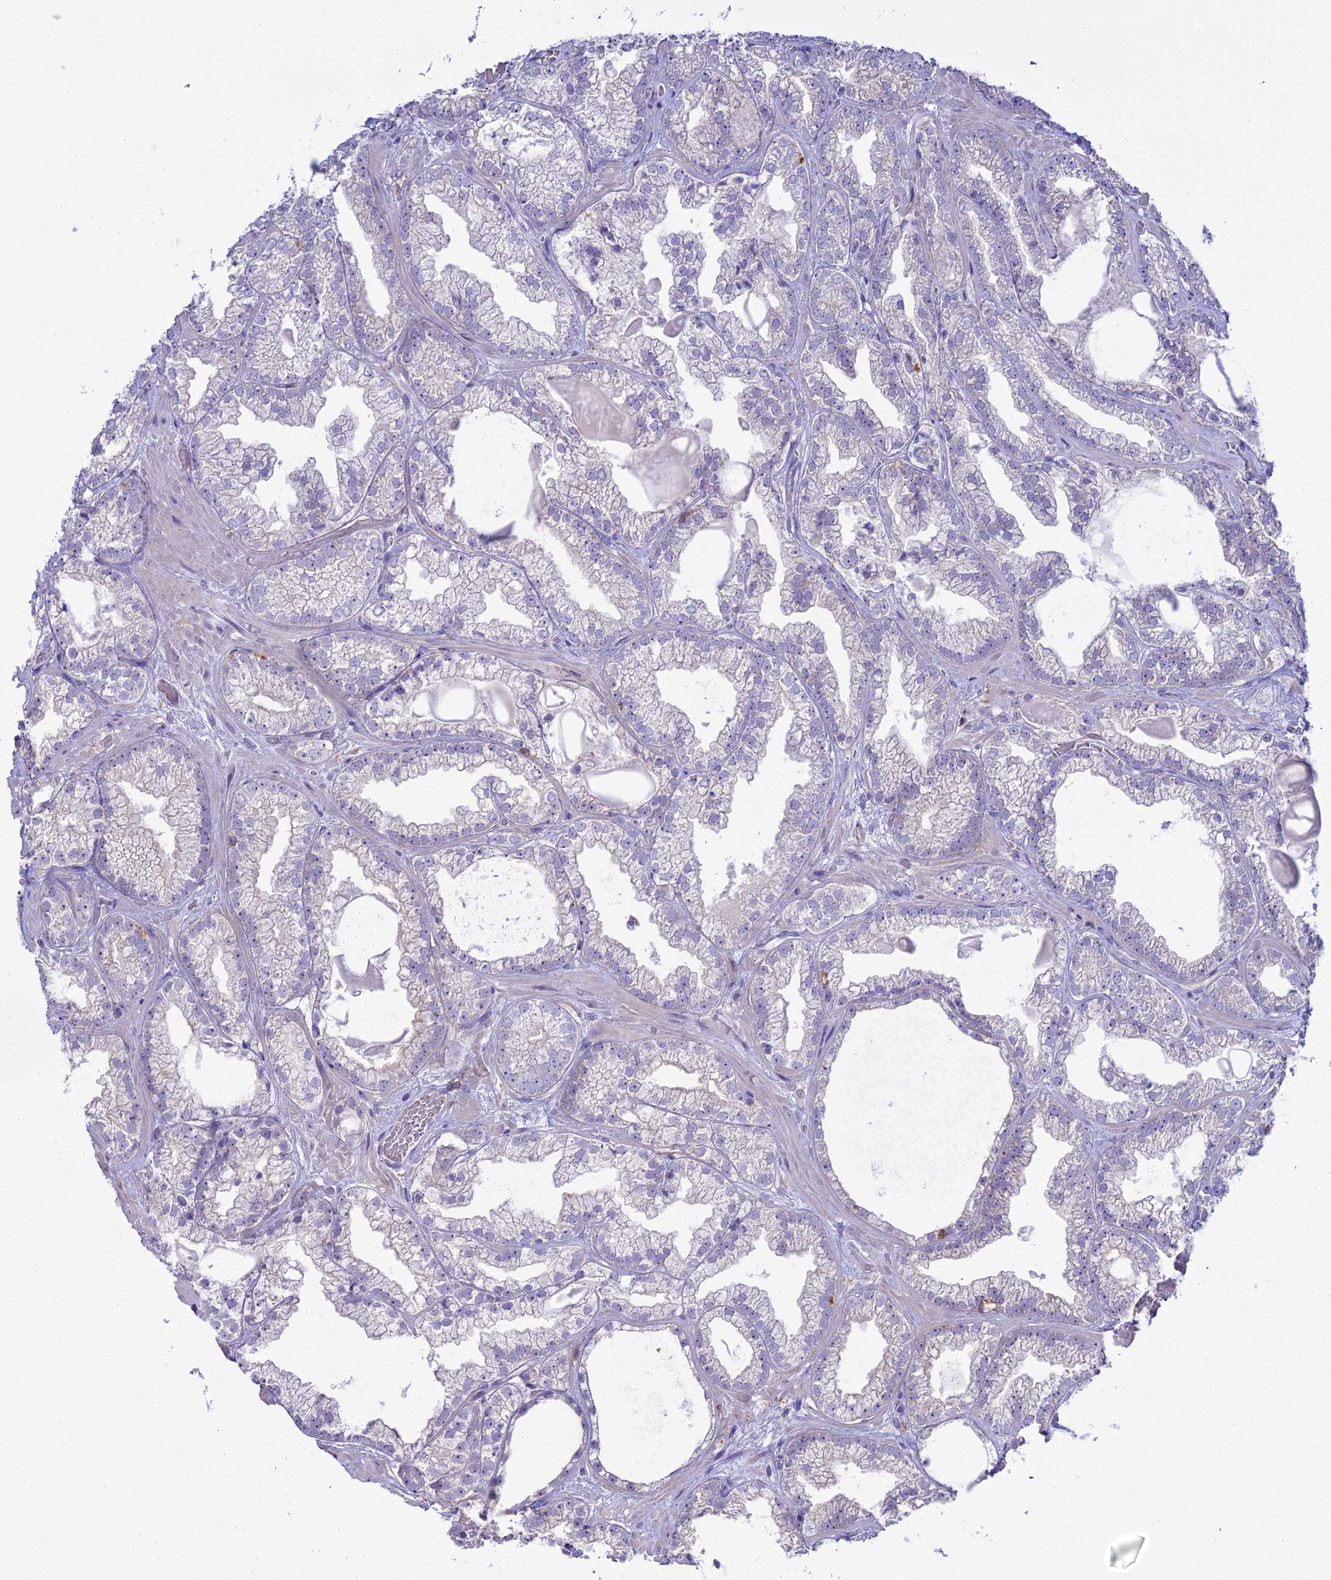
{"staining": {"intensity": "negative", "quantity": "none", "location": "none"}, "tissue": "prostate cancer", "cell_type": "Tumor cells", "image_type": "cancer", "snomed": [{"axis": "morphology", "description": "Adenocarcinoma, Low grade"}, {"axis": "topography", "description": "Prostate"}], "caption": "Tumor cells are negative for protein expression in human prostate adenocarcinoma (low-grade).", "gene": "BLNK", "patient": {"sex": "male", "age": 57}}